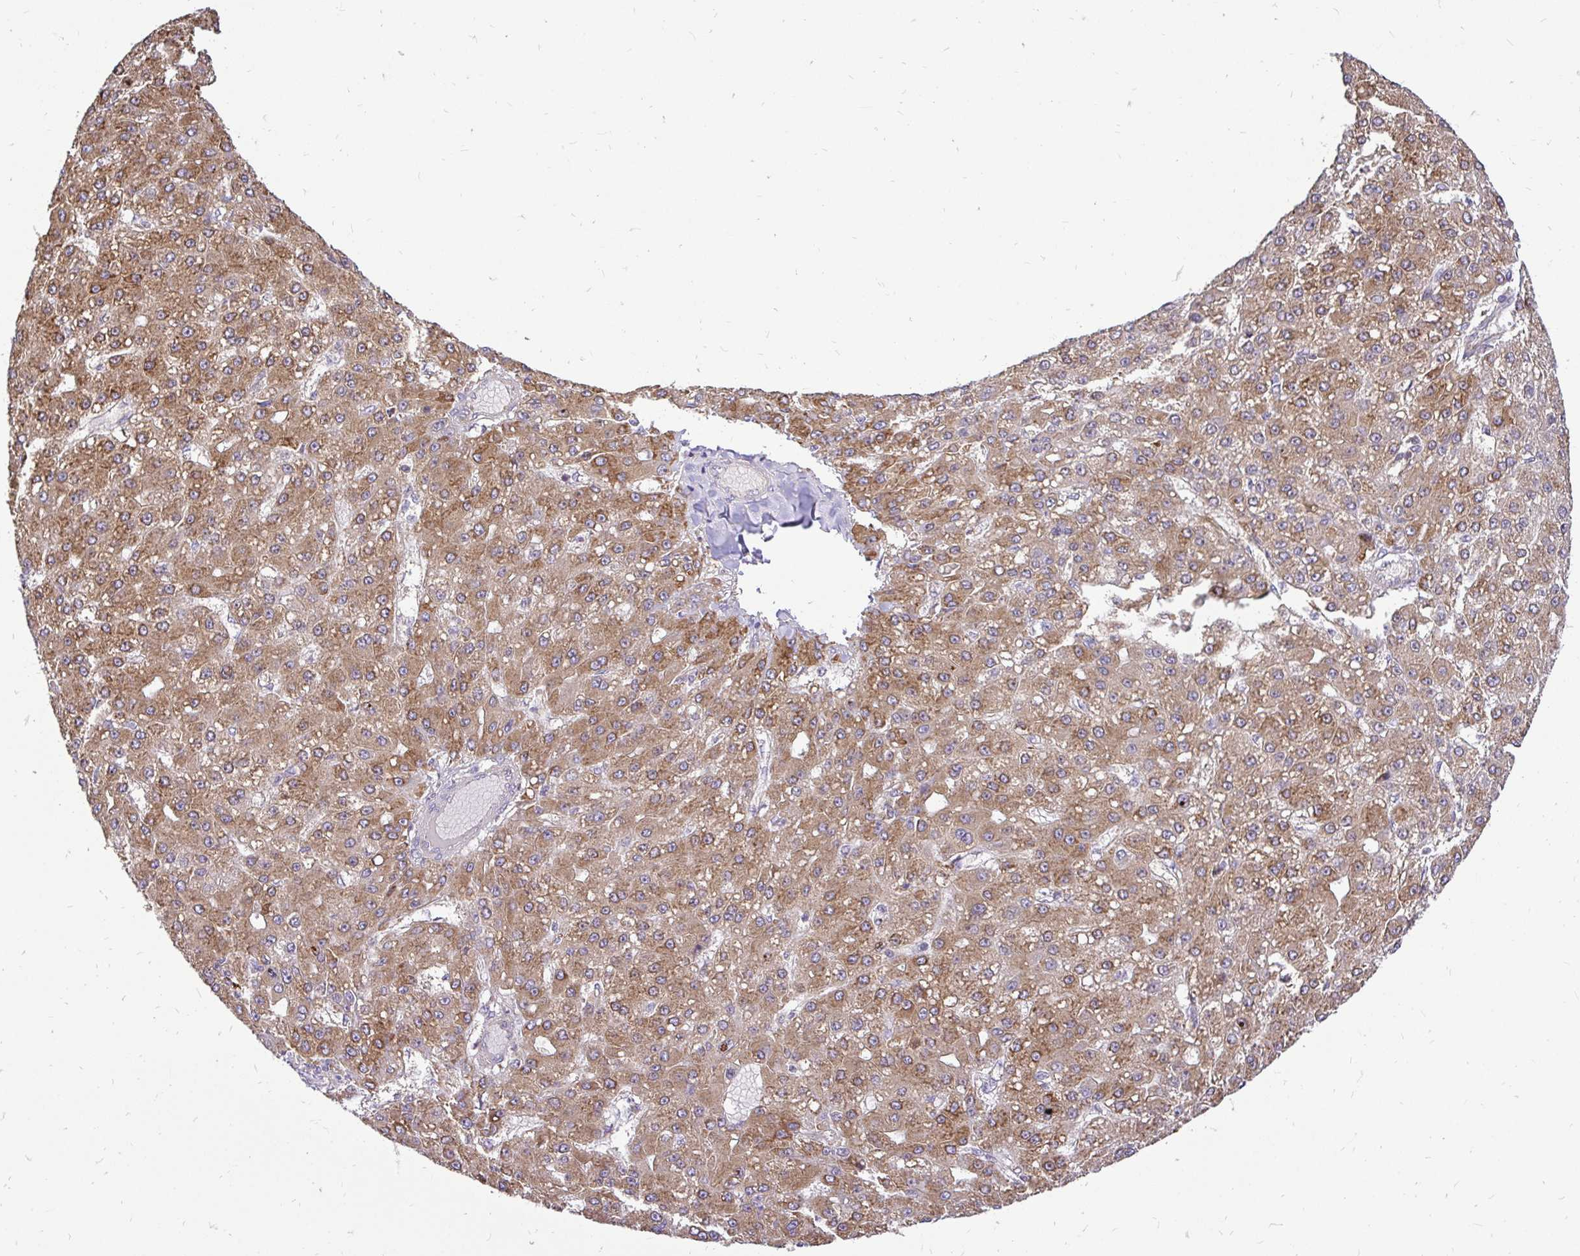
{"staining": {"intensity": "moderate", "quantity": ">75%", "location": "cytoplasmic/membranous"}, "tissue": "liver cancer", "cell_type": "Tumor cells", "image_type": "cancer", "snomed": [{"axis": "morphology", "description": "Carcinoma, Hepatocellular, NOS"}, {"axis": "topography", "description": "Liver"}], "caption": "Brown immunohistochemical staining in liver hepatocellular carcinoma reveals moderate cytoplasmic/membranous positivity in approximately >75% of tumor cells. (DAB (3,3'-diaminobenzidine) = brown stain, brightfield microscopy at high magnification).", "gene": "NAALAD2", "patient": {"sex": "male", "age": 67}}